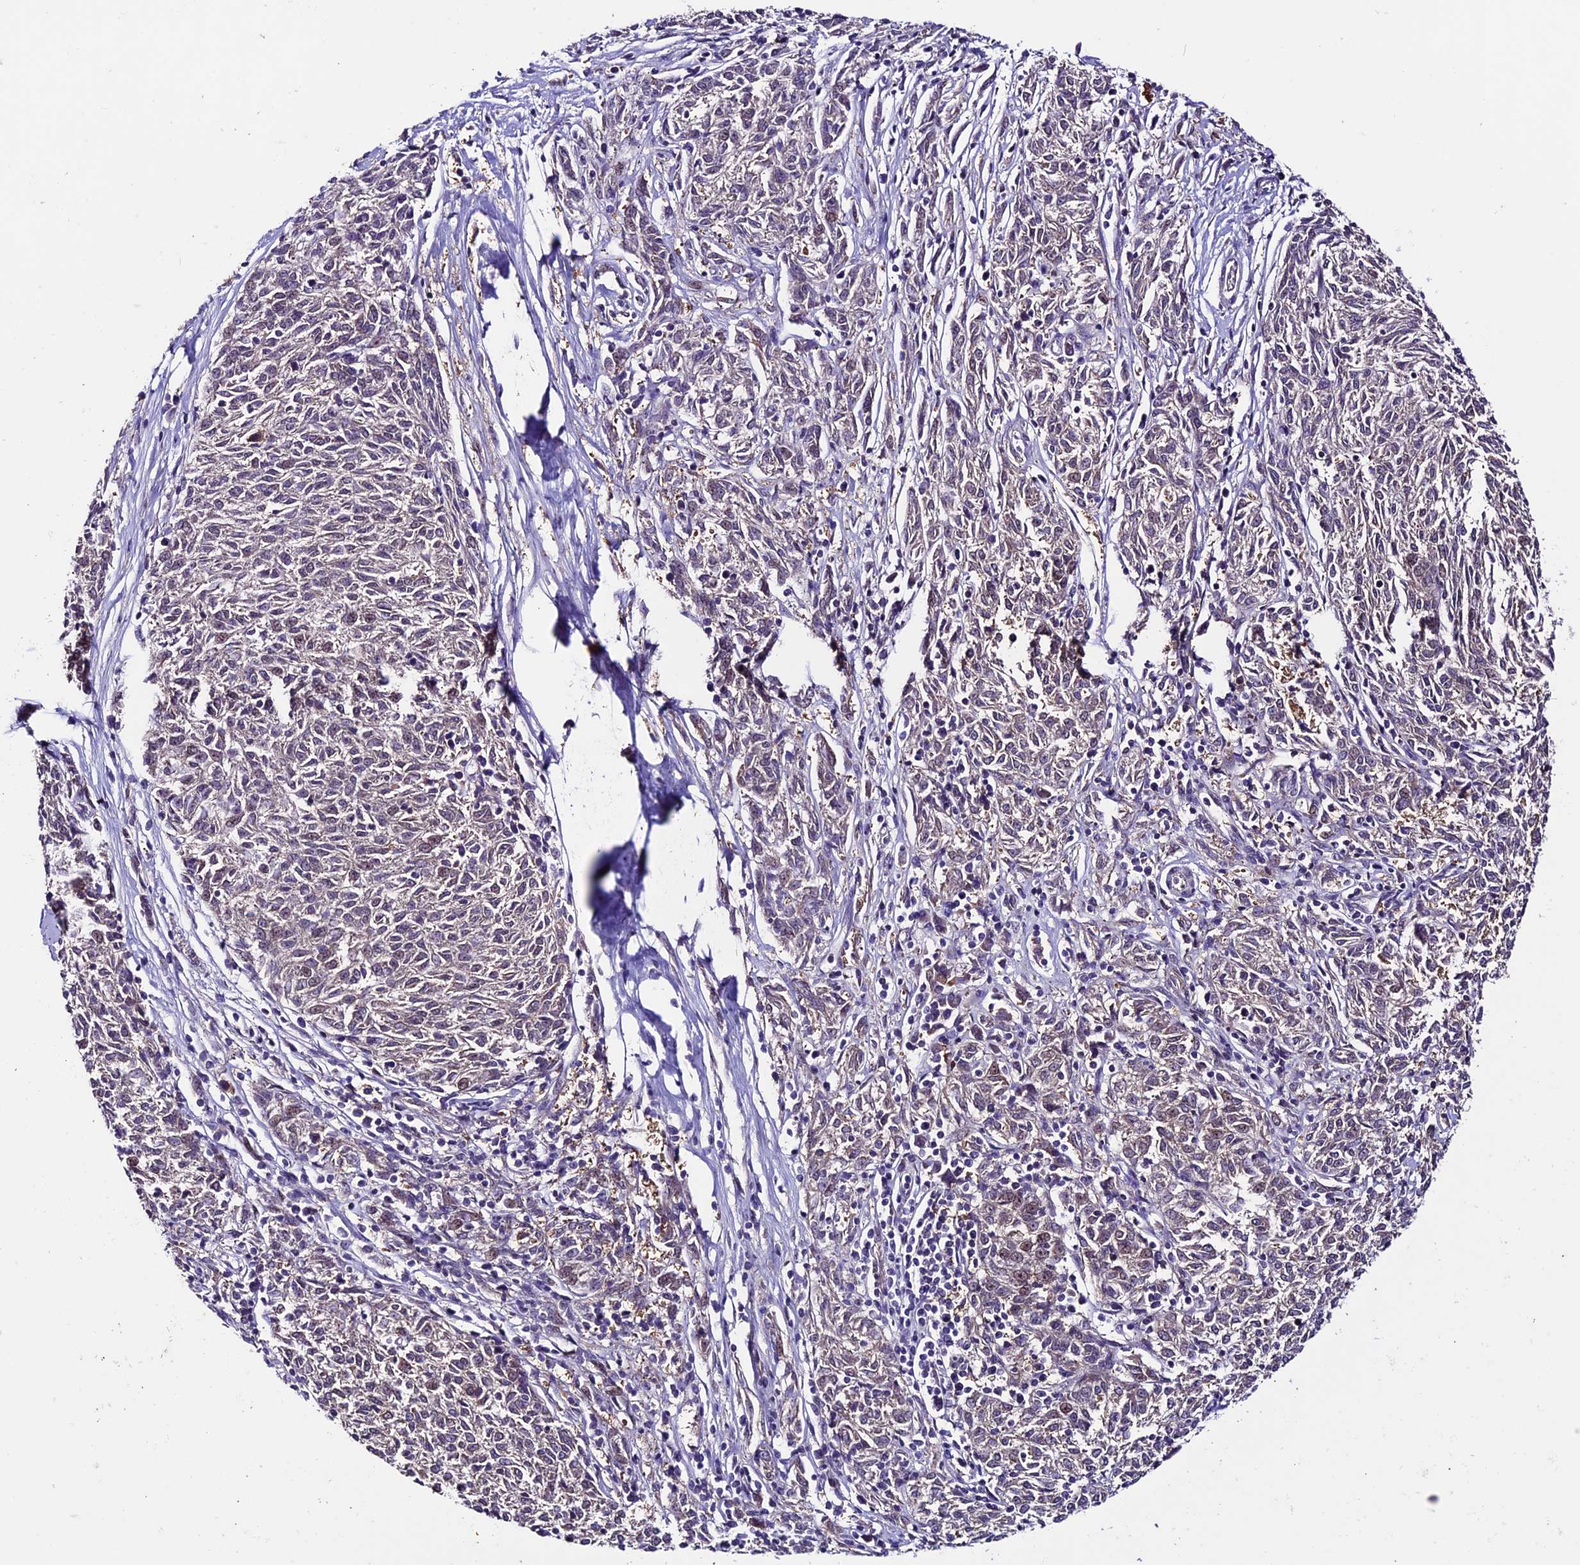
{"staining": {"intensity": "weak", "quantity": "25%-75%", "location": "cytoplasmic/membranous"}, "tissue": "melanoma", "cell_type": "Tumor cells", "image_type": "cancer", "snomed": [{"axis": "morphology", "description": "Malignant melanoma, NOS"}, {"axis": "topography", "description": "Skin"}], "caption": "Weak cytoplasmic/membranous protein expression is appreciated in approximately 25%-75% of tumor cells in melanoma.", "gene": "XKR7", "patient": {"sex": "female", "age": 72}}